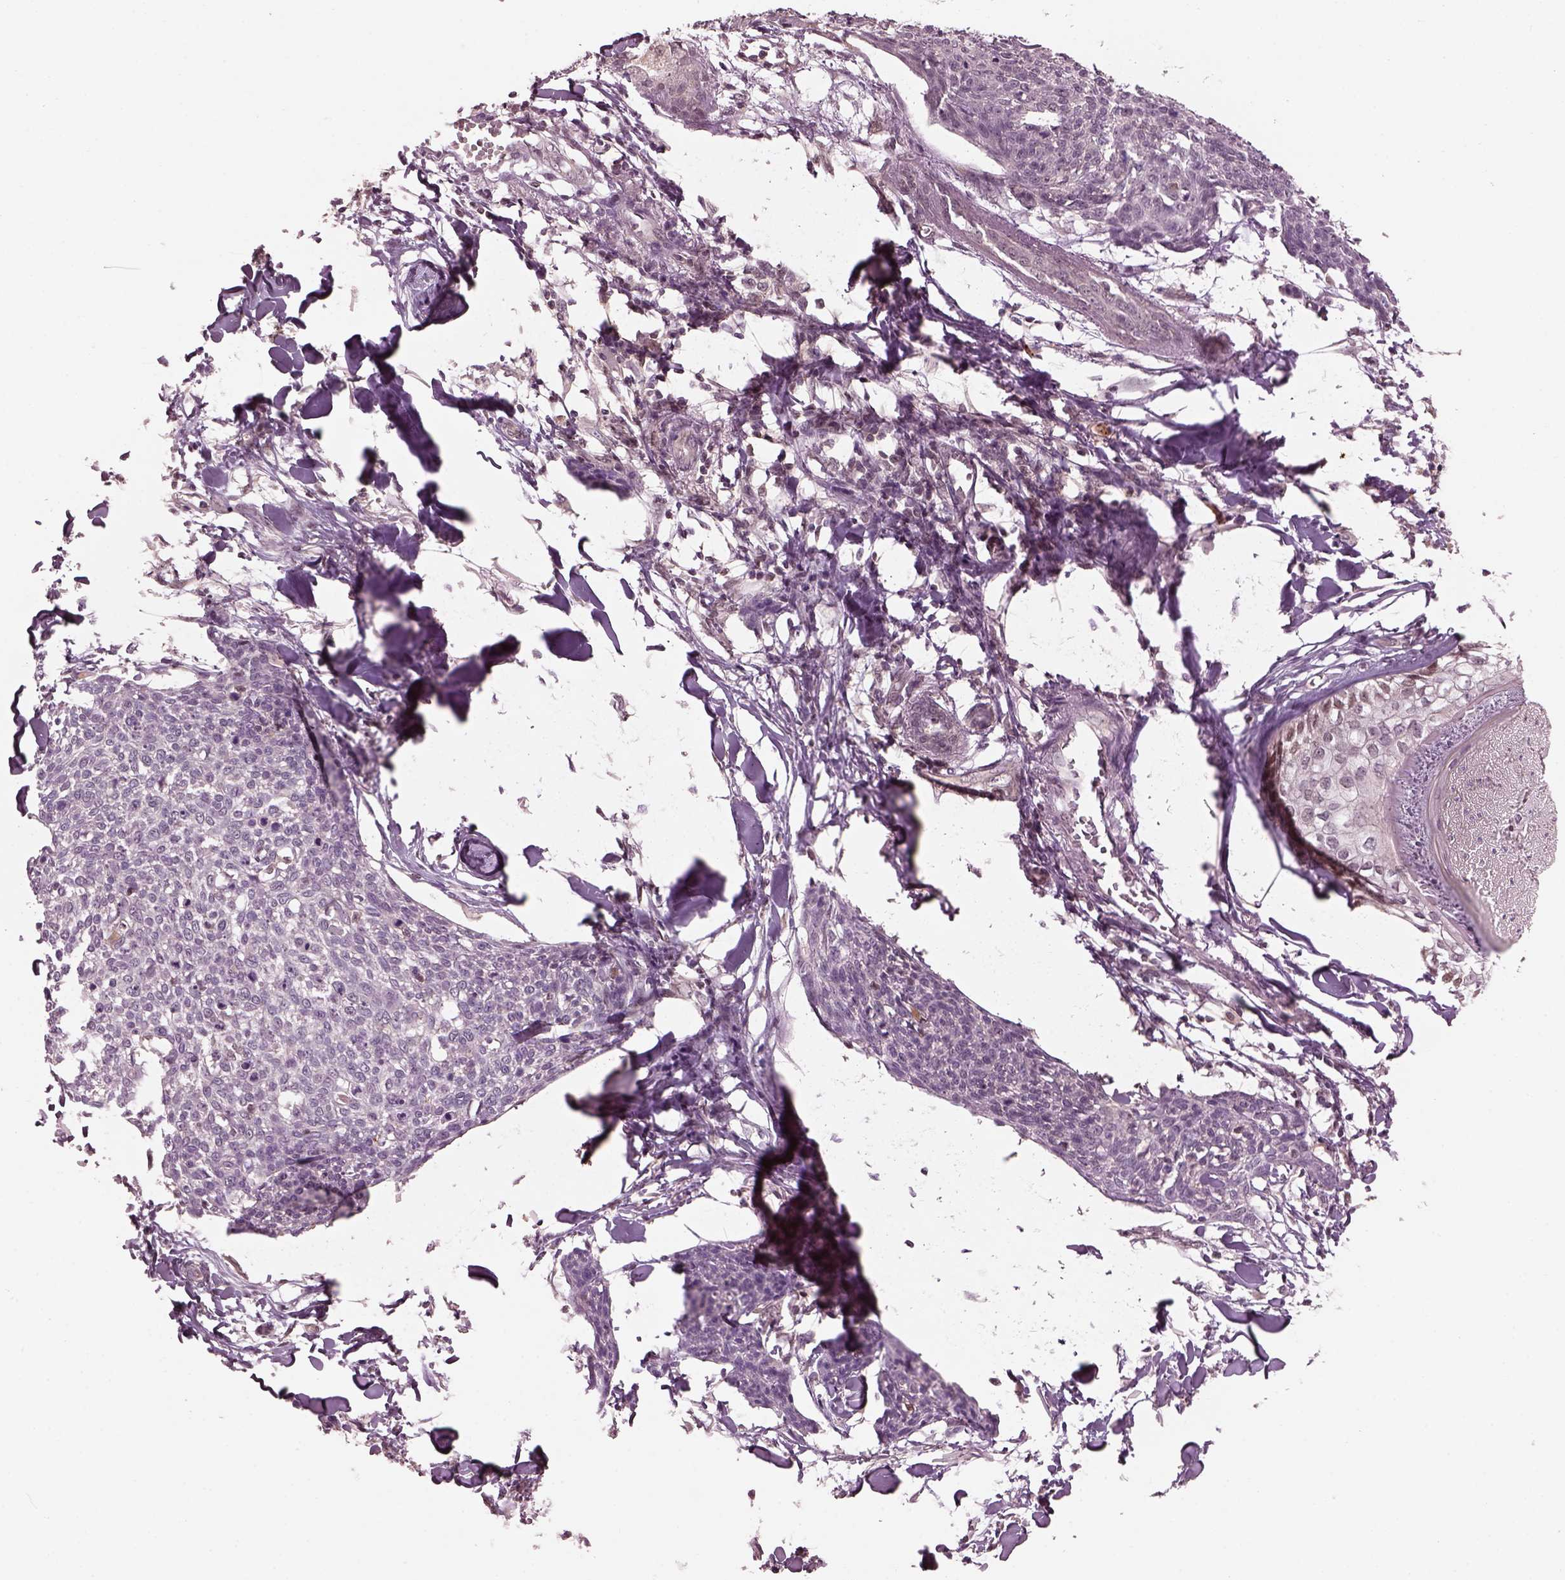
{"staining": {"intensity": "weak", "quantity": "<25%", "location": "nuclear"}, "tissue": "skin cancer", "cell_type": "Tumor cells", "image_type": "cancer", "snomed": [{"axis": "morphology", "description": "Squamous cell carcinoma, NOS"}, {"axis": "topography", "description": "Skin"}, {"axis": "topography", "description": "Vulva"}], "caption": "This photomicrograph is of skin cancer stained with immunohistochemistry (IHC) to label a protein in brown with the nuclei are counter-stained blue. There is no expression in tumor cells.", "gene": "SRI", "patient": {"sex": "female", "age": 75}}